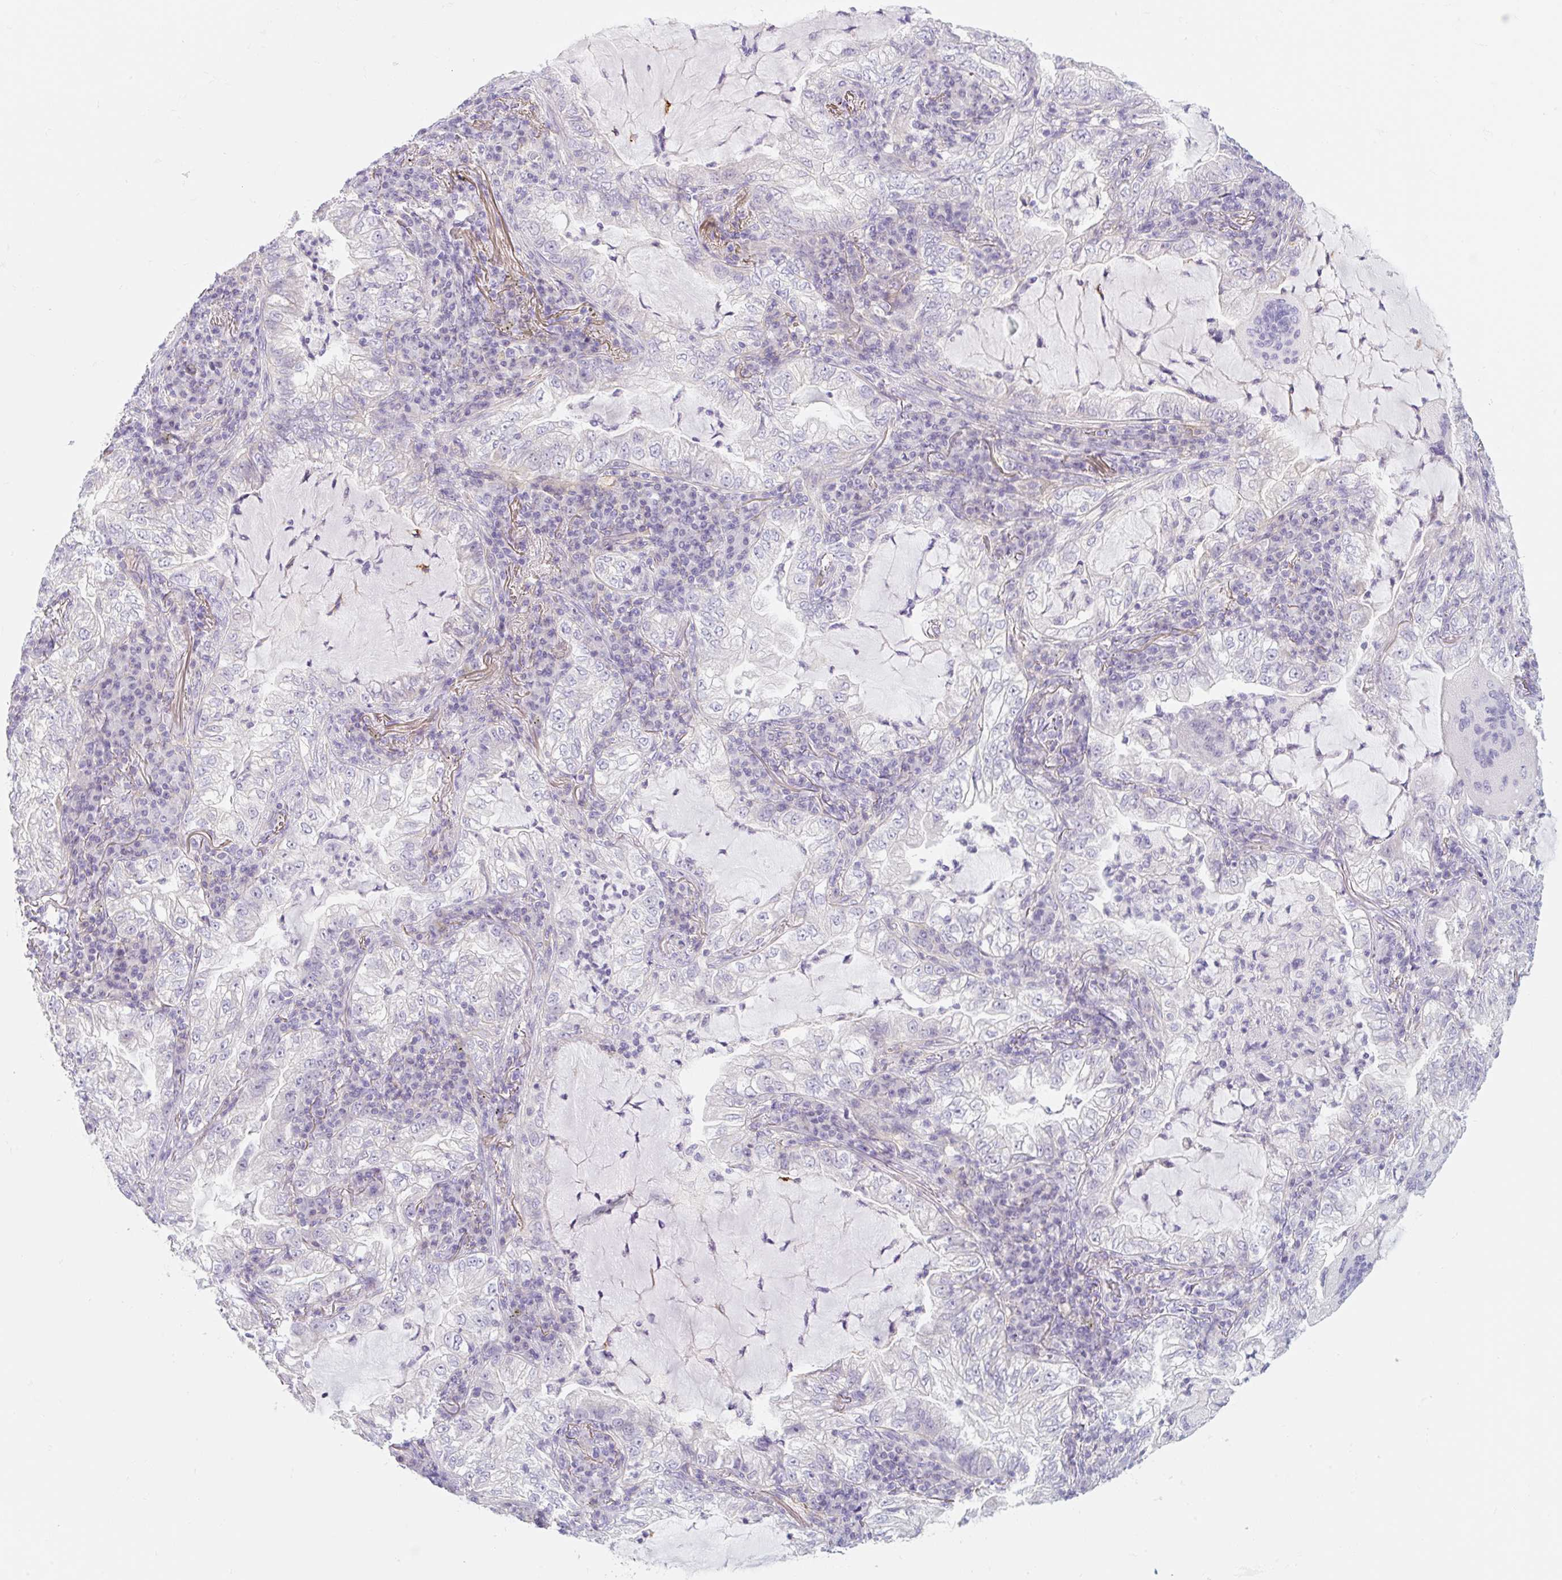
{"staining": {"intensity": "negative", "quantity": "none", "location": "none"}, "tissue": "lung cancer", "cell_type": "Tumor cells", "image_type": "cancer", "snomed": [{"axis": "morphology", "description": "Adenocarcinoma, NOS"}, {"axis": "topography", "description": "Lung"}], "caption": "An immunohistochemistry (IHC) photomicrograph of lung cancer (adenocarcinoma) is shown. There is no staining in tumor cells of lung cancer (adenocarcinoma).", "gene": "LYVE1", "patient": {"sex": "female", "age": 73}}